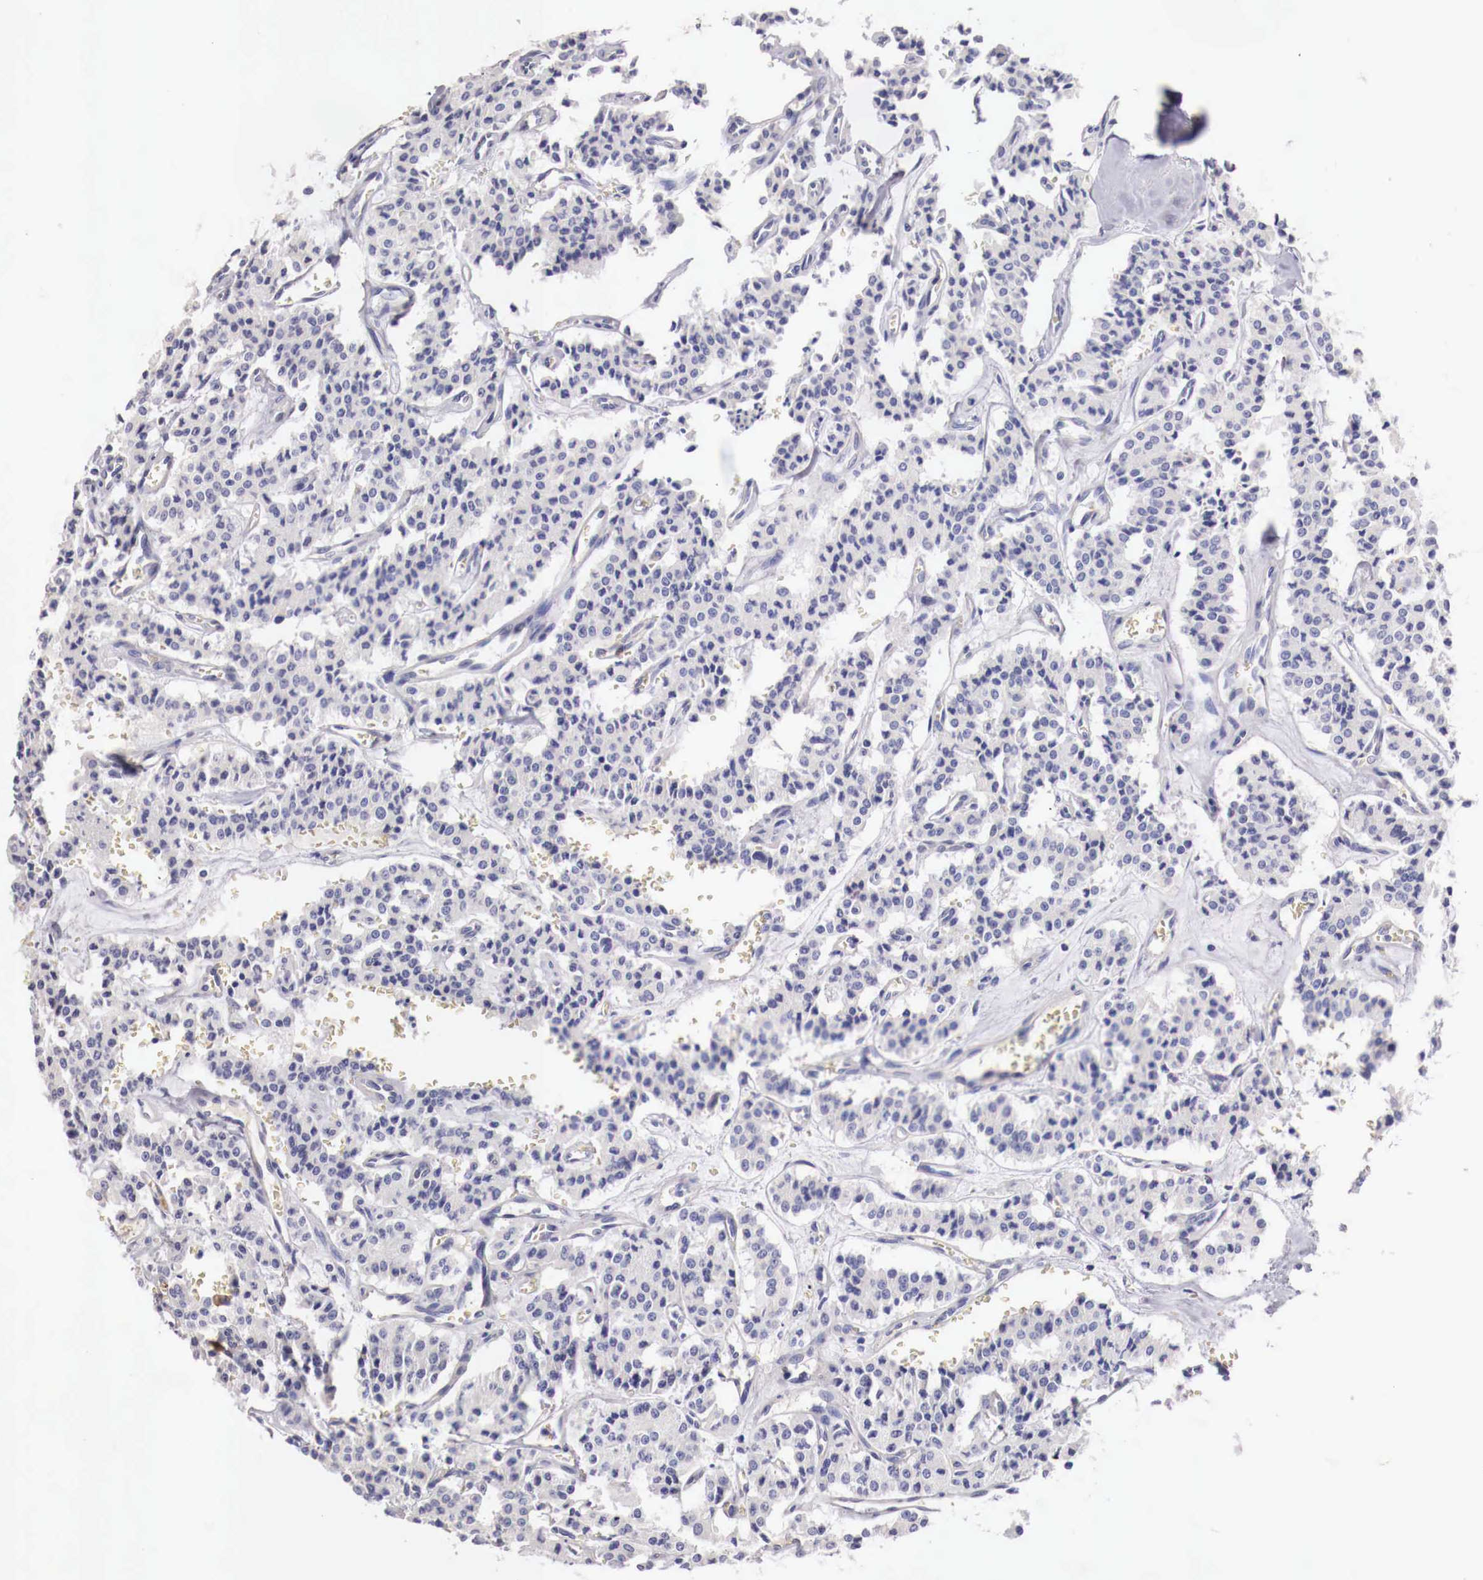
{"staining": {"intensity": "negative", "quantity": "none", "location": "none"}, "tissue": "carcinoid", "cell_type": "Tumor cells", "image_type": "cancer", "snomed": [{"axis": "morphology", "description": "Carcinoid, malignant, NOS"}, {"axis": "topography", "description": "Bronchus"}], "caption": "This is an immunohistochemistry (IHC) histopathology image of carcinoid. There is no expression in tumor cells.", "gene": "PITPNA", "patient": {"sex": "male", "age": 55}}